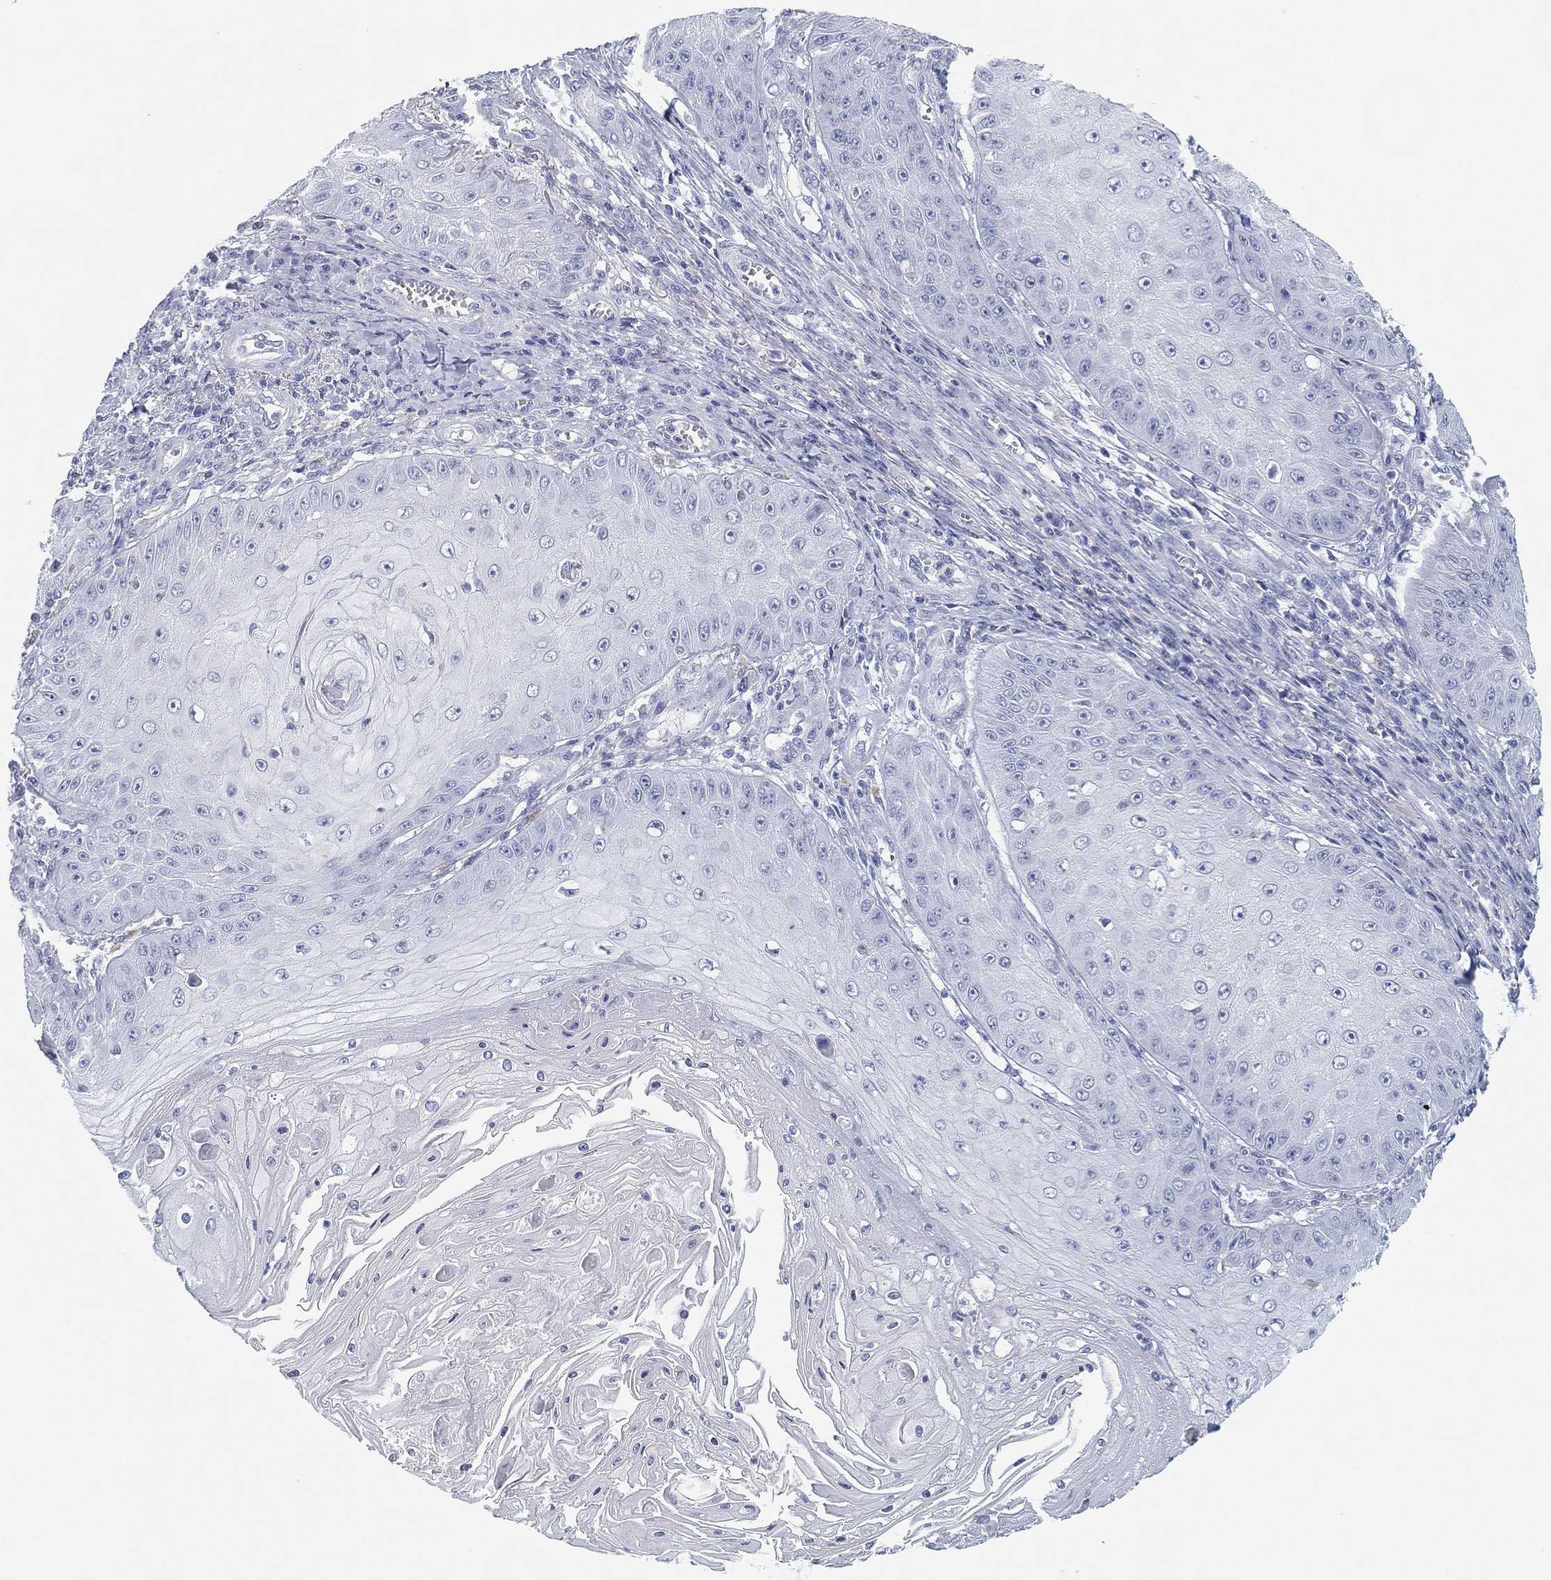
{"staining": {"intensity": "negative", "quantity": "none", "location": "none"}, "tissue": "skin cancer", "cell_type": "Tumor cells", "image_type": "cancer", "snomed": [{"axis": "morphology", "description": "Squamous cell carcinoma, NOS"}, {"axis": "topography", "description": "Skin"}], "caption": "A photomicrograph of squamous cell carcinoma (skin) stained for a protein displays no brown staining in tumor cells. The staining was performed using DAB to visualize the protein expression in brown, while the nuclei were stained in blue with hematoxylin (Magnification: 20x).", "gene": "GPR61", "patient": {"sex": "male", "age": 70}}